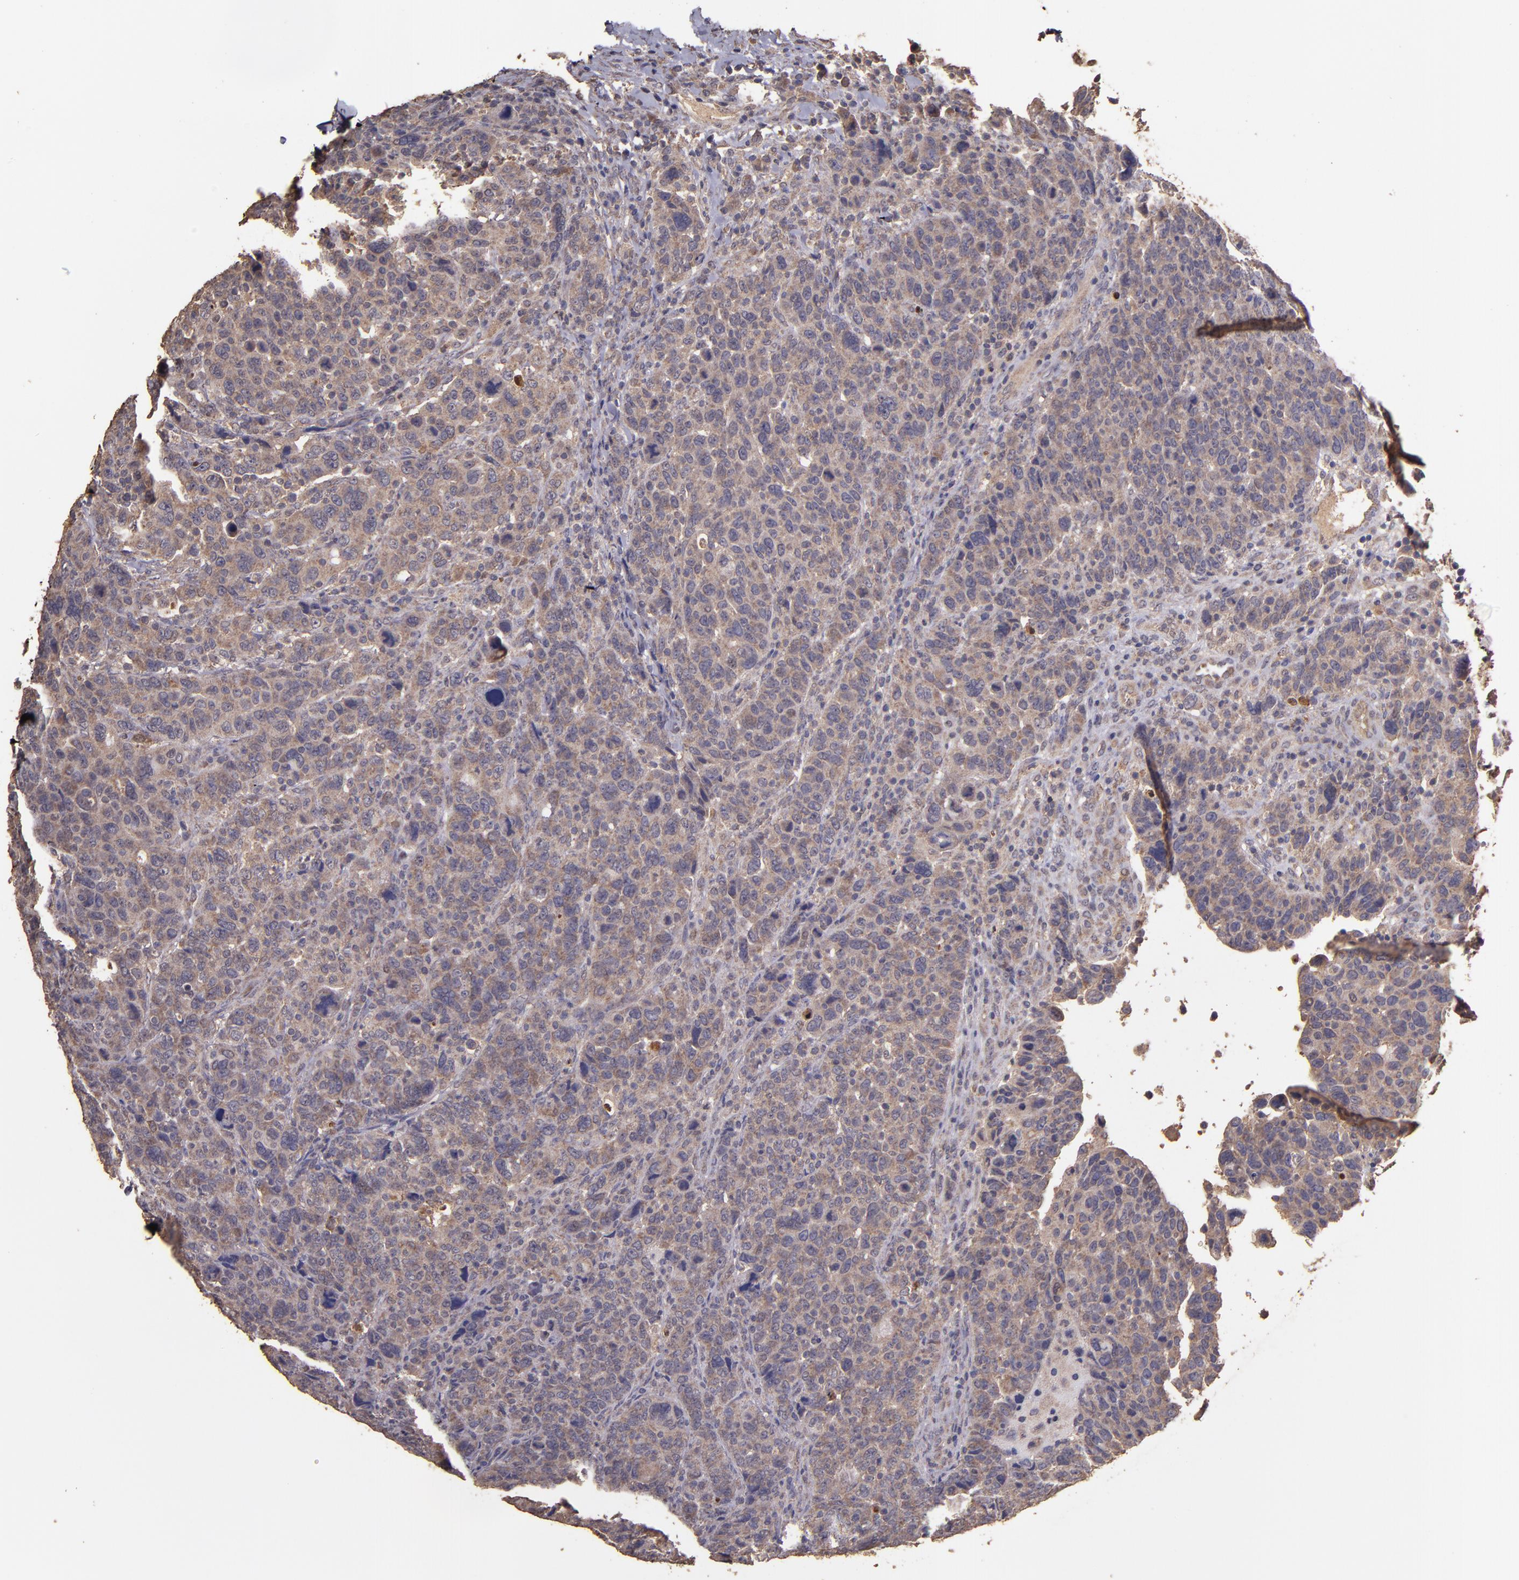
{"staining": {"intensity": "weak", "quantity": ">75%", "location": "cytoplasmic/membranous"}, "tissue": "breast cancer", "cell_type": "Tumor cells", "image_type": "cancer", "snomed": [{"axis": "morphology", "description": "Duct carcinoma"}, {"axis": "topography", "description": "Breast"}], "caption": "A brown stain highlights weak cytoplasmic/membranous staining of a protein in human intraductal carcinoma (breast) tumor cells. (DAB IHC, brown staining for protein, blue staining for nuclei).", "gene": "HECTD1", "patient": {"sex": "female", "age": 37}}